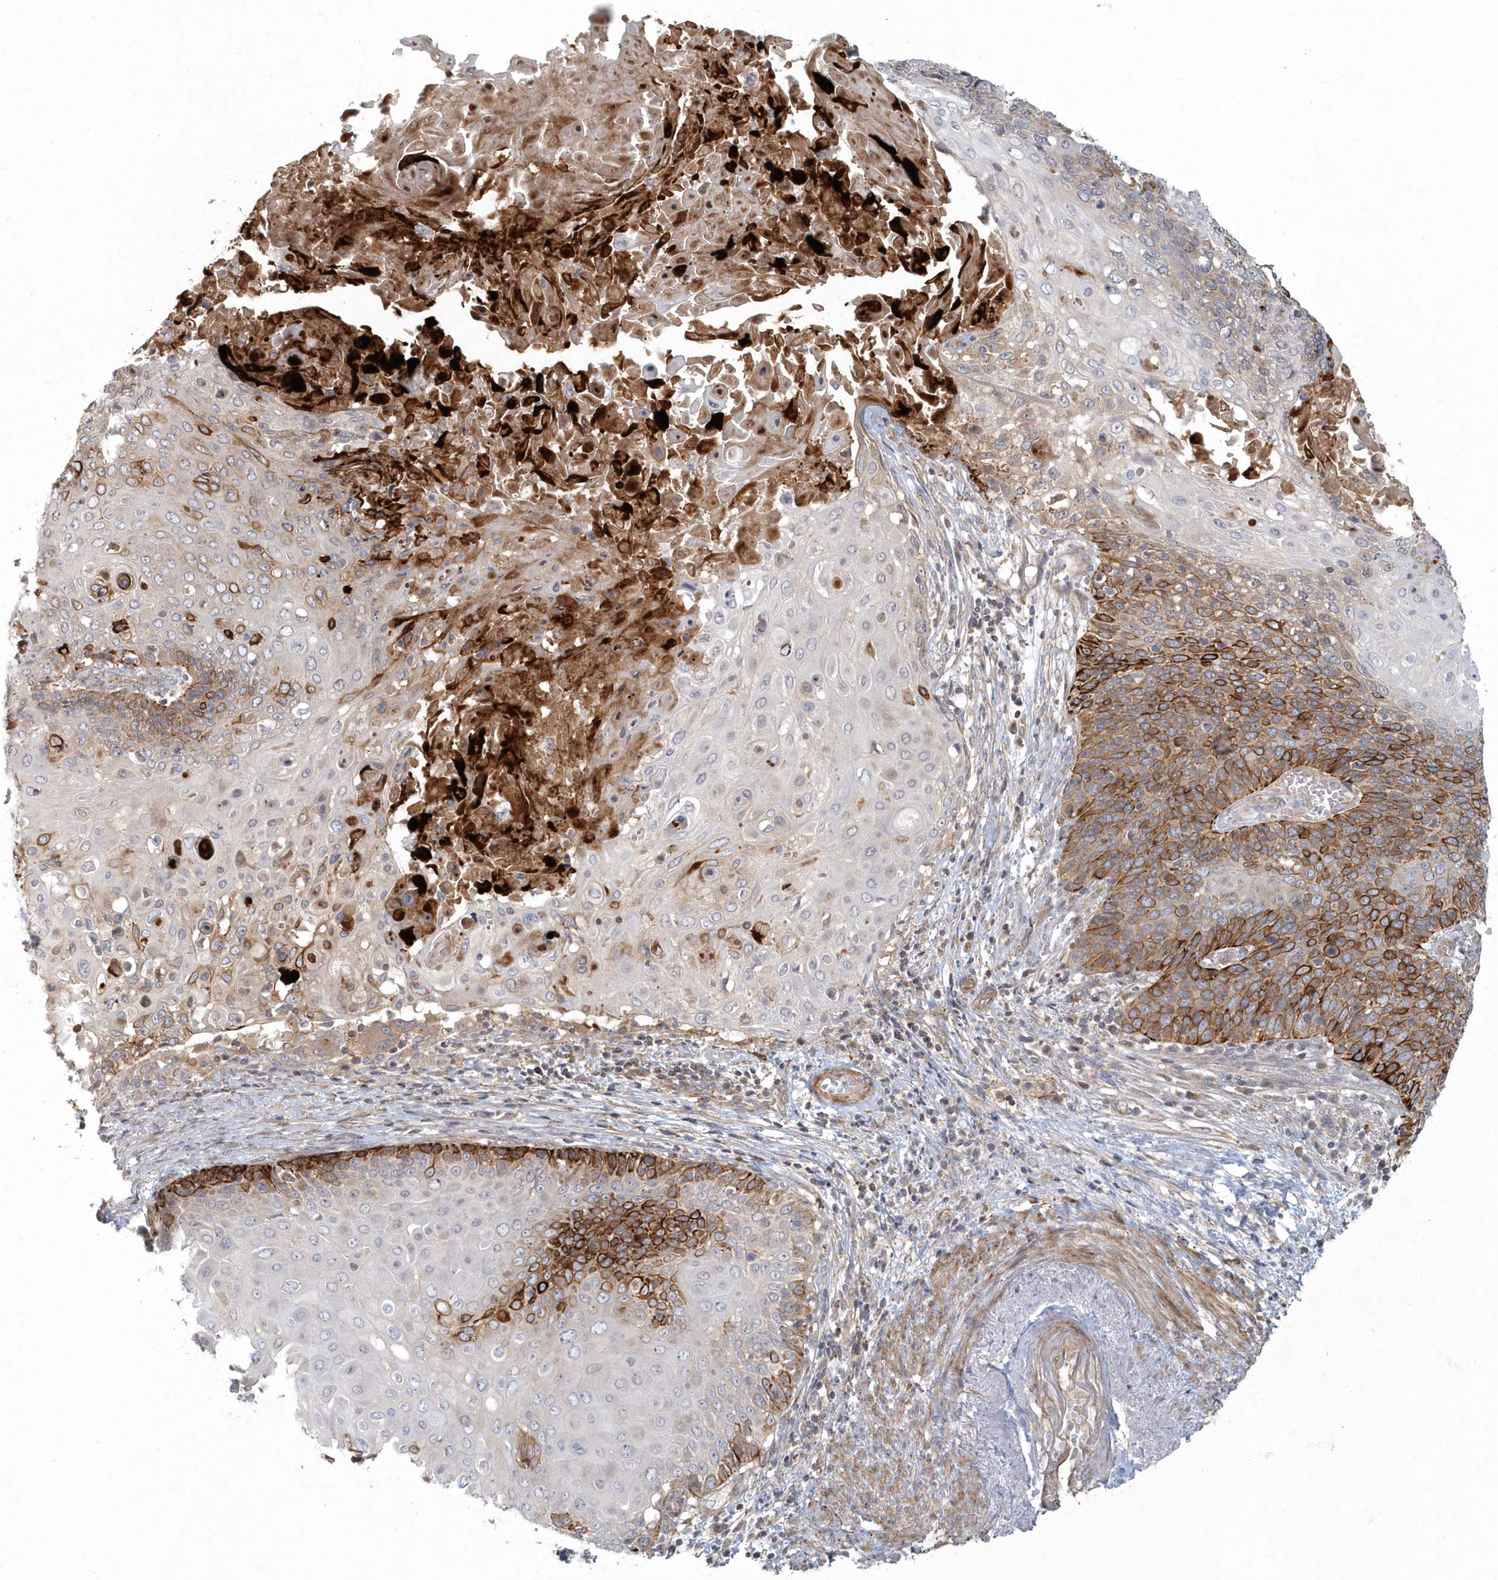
{"staining": {"intensity": "strong", "quantity": "25%-75%", "location": "cytoplasmic/membranous"}, "tissue": "cervical cancer", "cell_type": "Tumor cells", "image_type": "cancer", "snomed": [{"axis": "morphology", "description": "Squamous cell carcinoma, NOS"}, {"axis": "topography", "description": "Cervix"}], "caption": "Human cervical cancer stained with a protein marker reveals strong staining in tumor cells.", "gene": "ARHGEF38", "patient": {"sex": "female", "age": 39}}